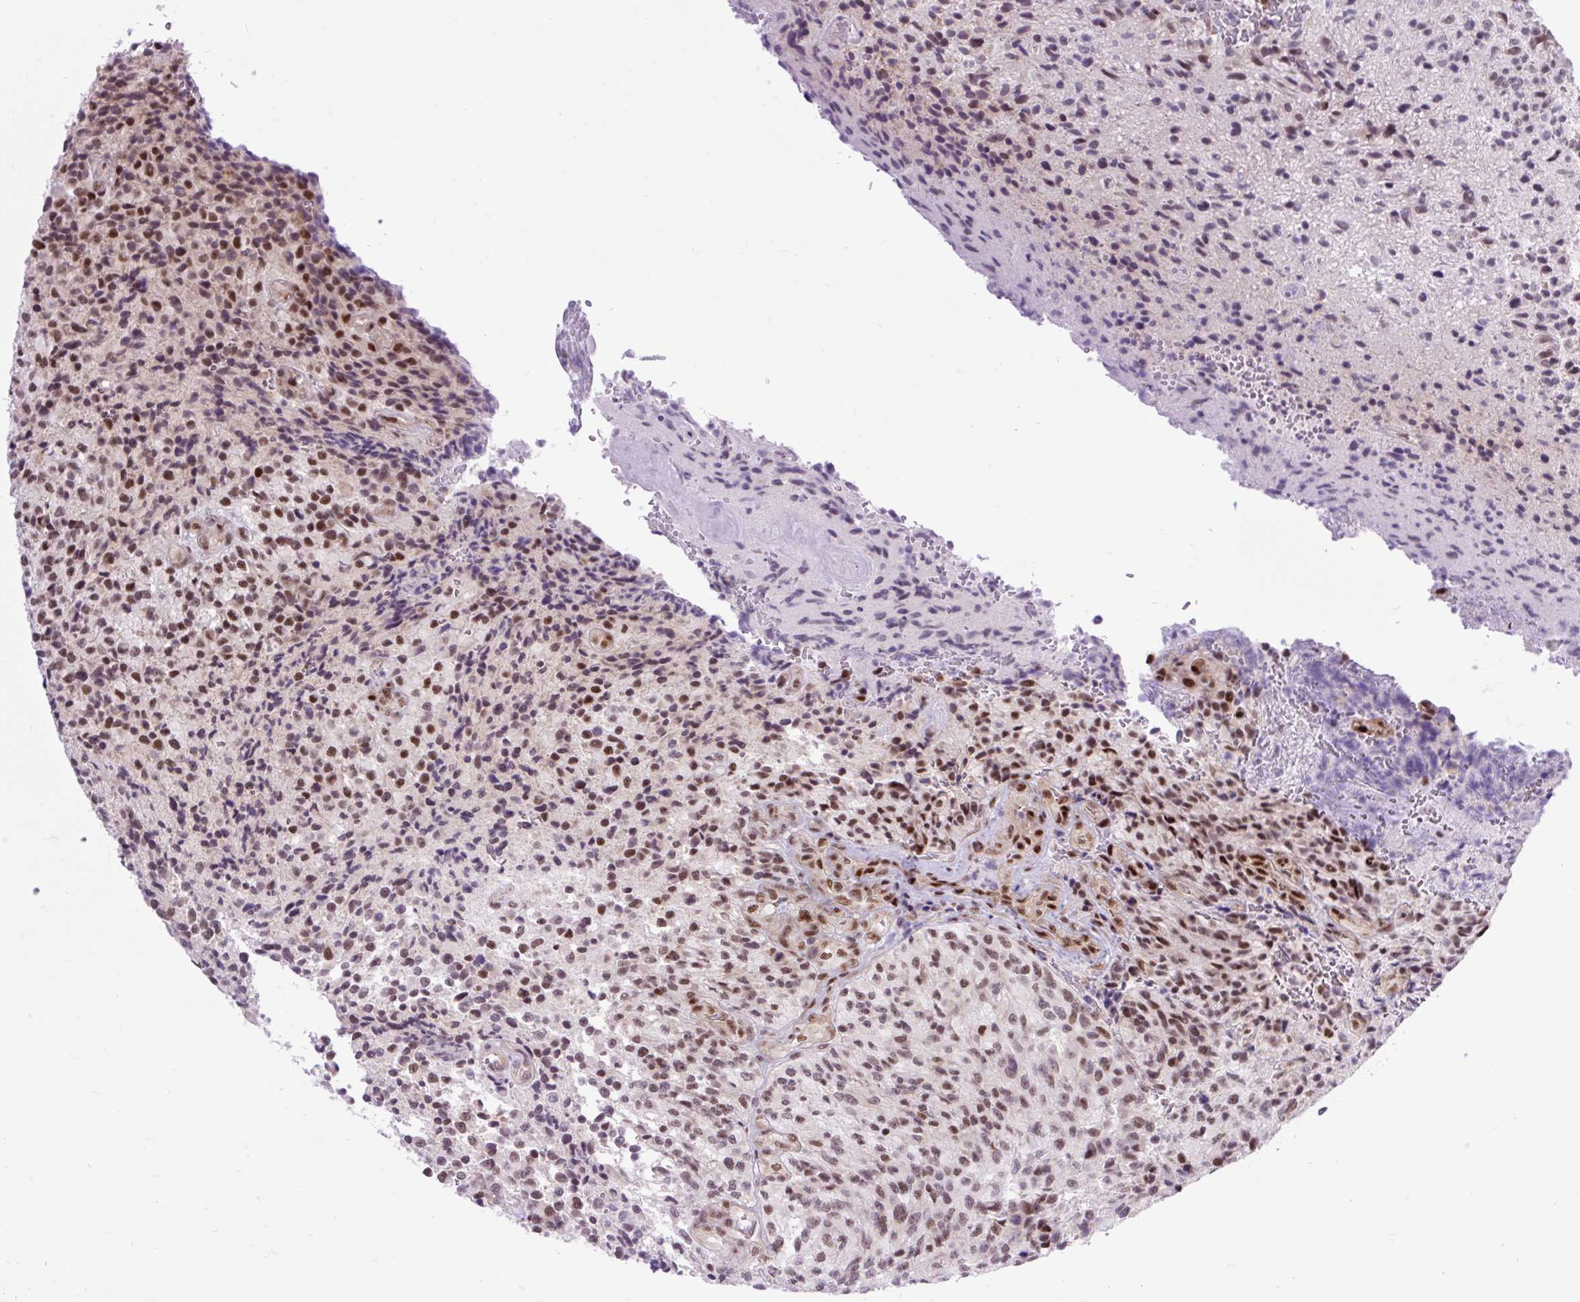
{"staining": {"intensity": "moderate", "quantity": ">75%", "location": "nuclear"}, "tissue": "glioma", "cell_type": "Tumor cells", "image_type": "cancer", "snomed": [{"axis": "morphology", "description": "Normal tissue, NOS"}, {"axis": "morphology", "description": "Glioma, malignant, High grade"}, {"axis": "topography", "description": "Cerebral cortex"}], "caption": "Glioma stained with a protein marker exhibits moderate staining in tumor cells.", "gene": "CLK2", "patient": {"sex": "male", "age": 56}}